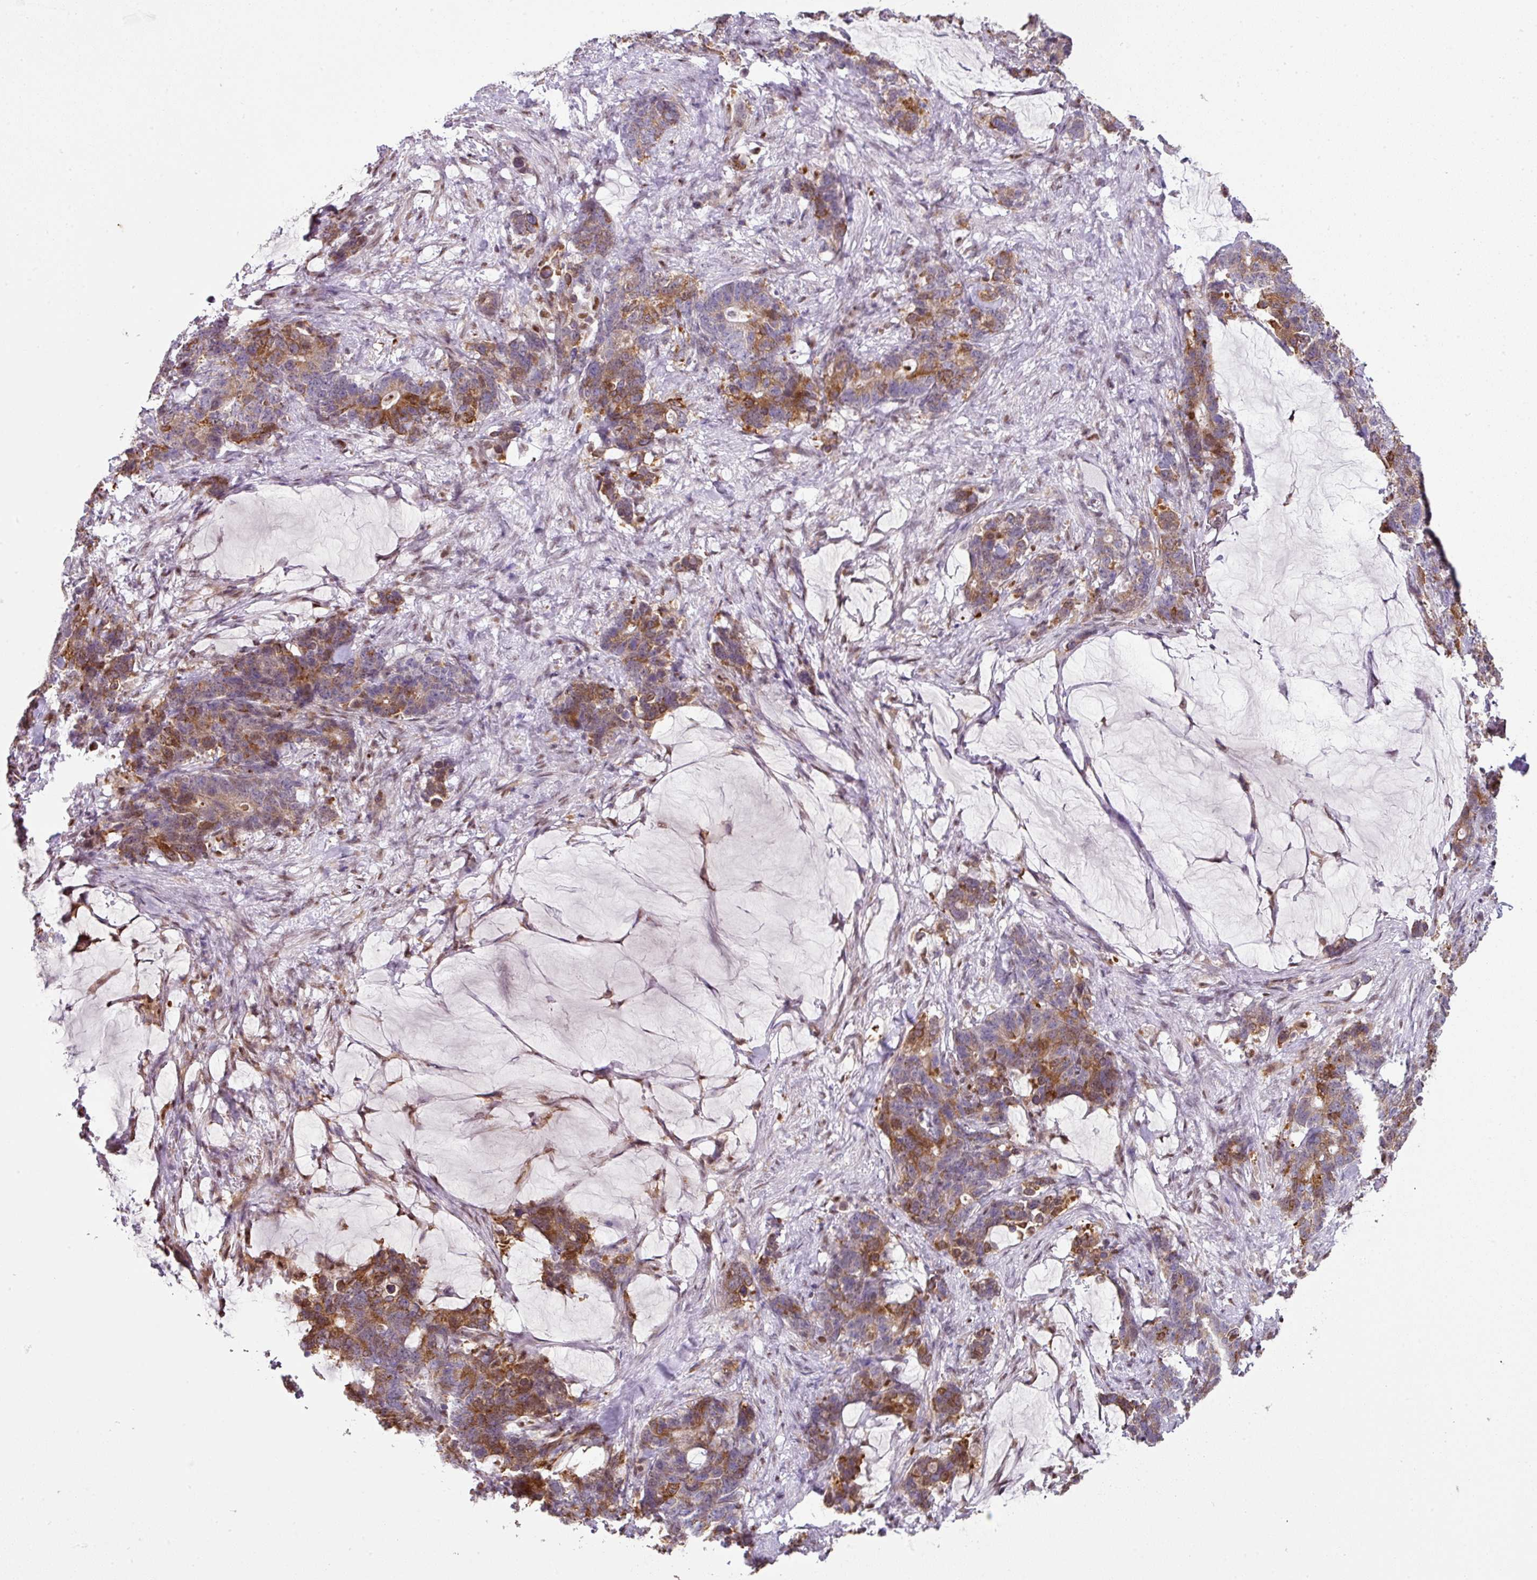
{"staining": {"intensity": "moderate", "quantity": "25%-75%", "location": "cytoplasmic/membranous"}, "tissue": "stomach cancer", "cell_type": "Tumor cells", "image_type": "cancer", "snomed": [{"axis": "morphology", "description": "Normal tissue, NOS"}, {"axis": "morphology", "description": "Adenocarcinoma, NOS"}, {"axis": "topography", "description": "Stomach"}], "caption": "Immunohistochemistry photomicrograph of neoplastic tissue: adenocarcinoma (stomach) stained using immunohistochemistry displays medium levels of moderate protein expression localized specifically in the cytoplasmic/membranous of tumor cells, appearing as a cytoplasmic/membranous brown color.", "gene": "ANKRD18A", "patient": {"sex": "female", "age": 64}}